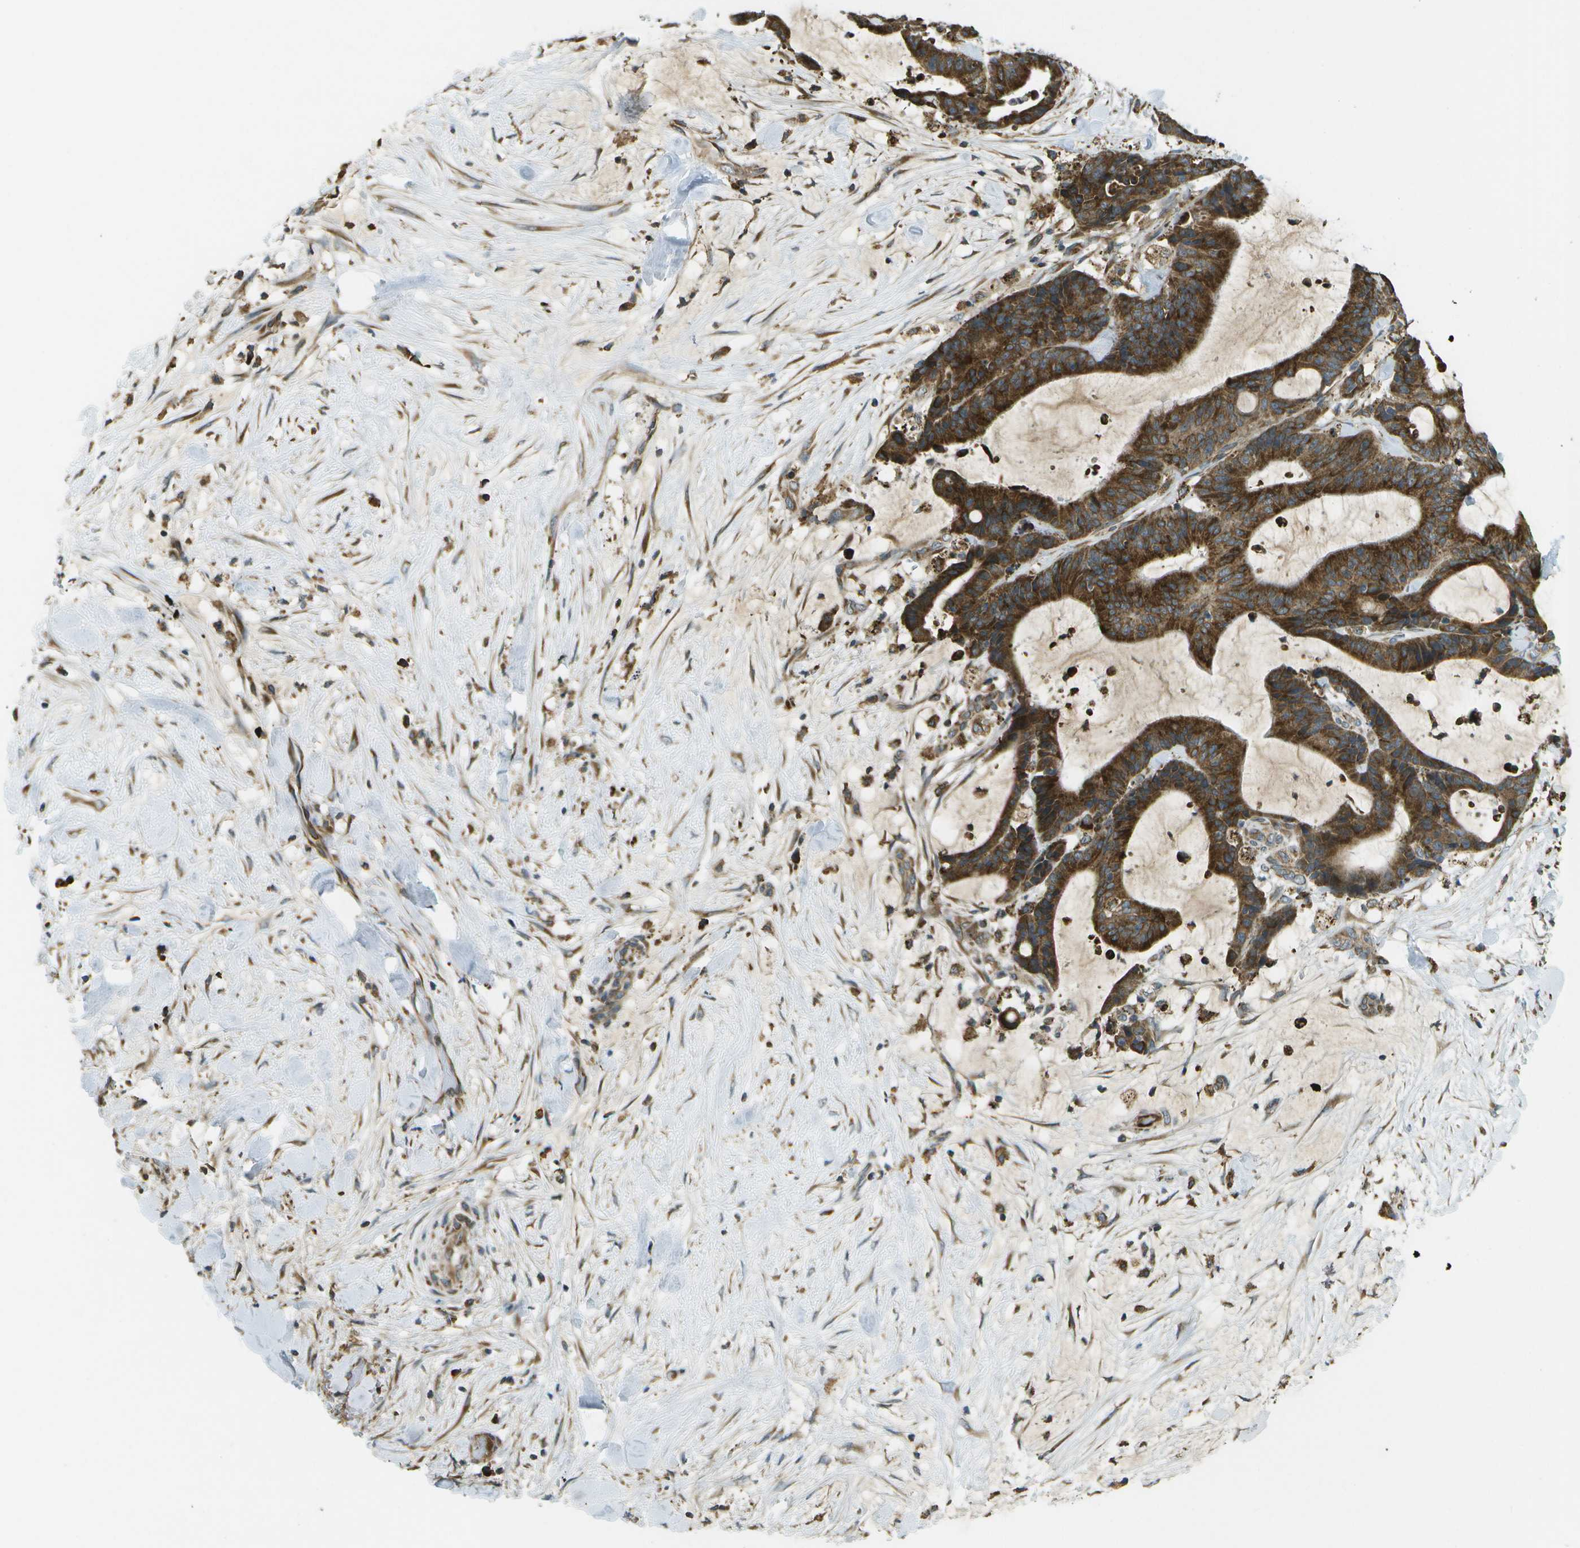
{"staining": {"intensity": "strong", "quantity": ">75%", "location": "cytoplasmic/membranous"}, "tissue": "liver cancer", "cell_type": "Tumor cells", "image_type": "cancer", "snomed": [{"axis": "morphology", "description": "Cholangiocarcinoma"}, {"axis": "topography", "description": "Liver"}], "caption": "Immunohistochemistry (IHC) of liver cancer exhibits high levels of strong cytoplasmic/membranous expression in approximately >75% of tumor cells.", "gene": "USP30", "patient": {"sex": "female", "age": 73}}